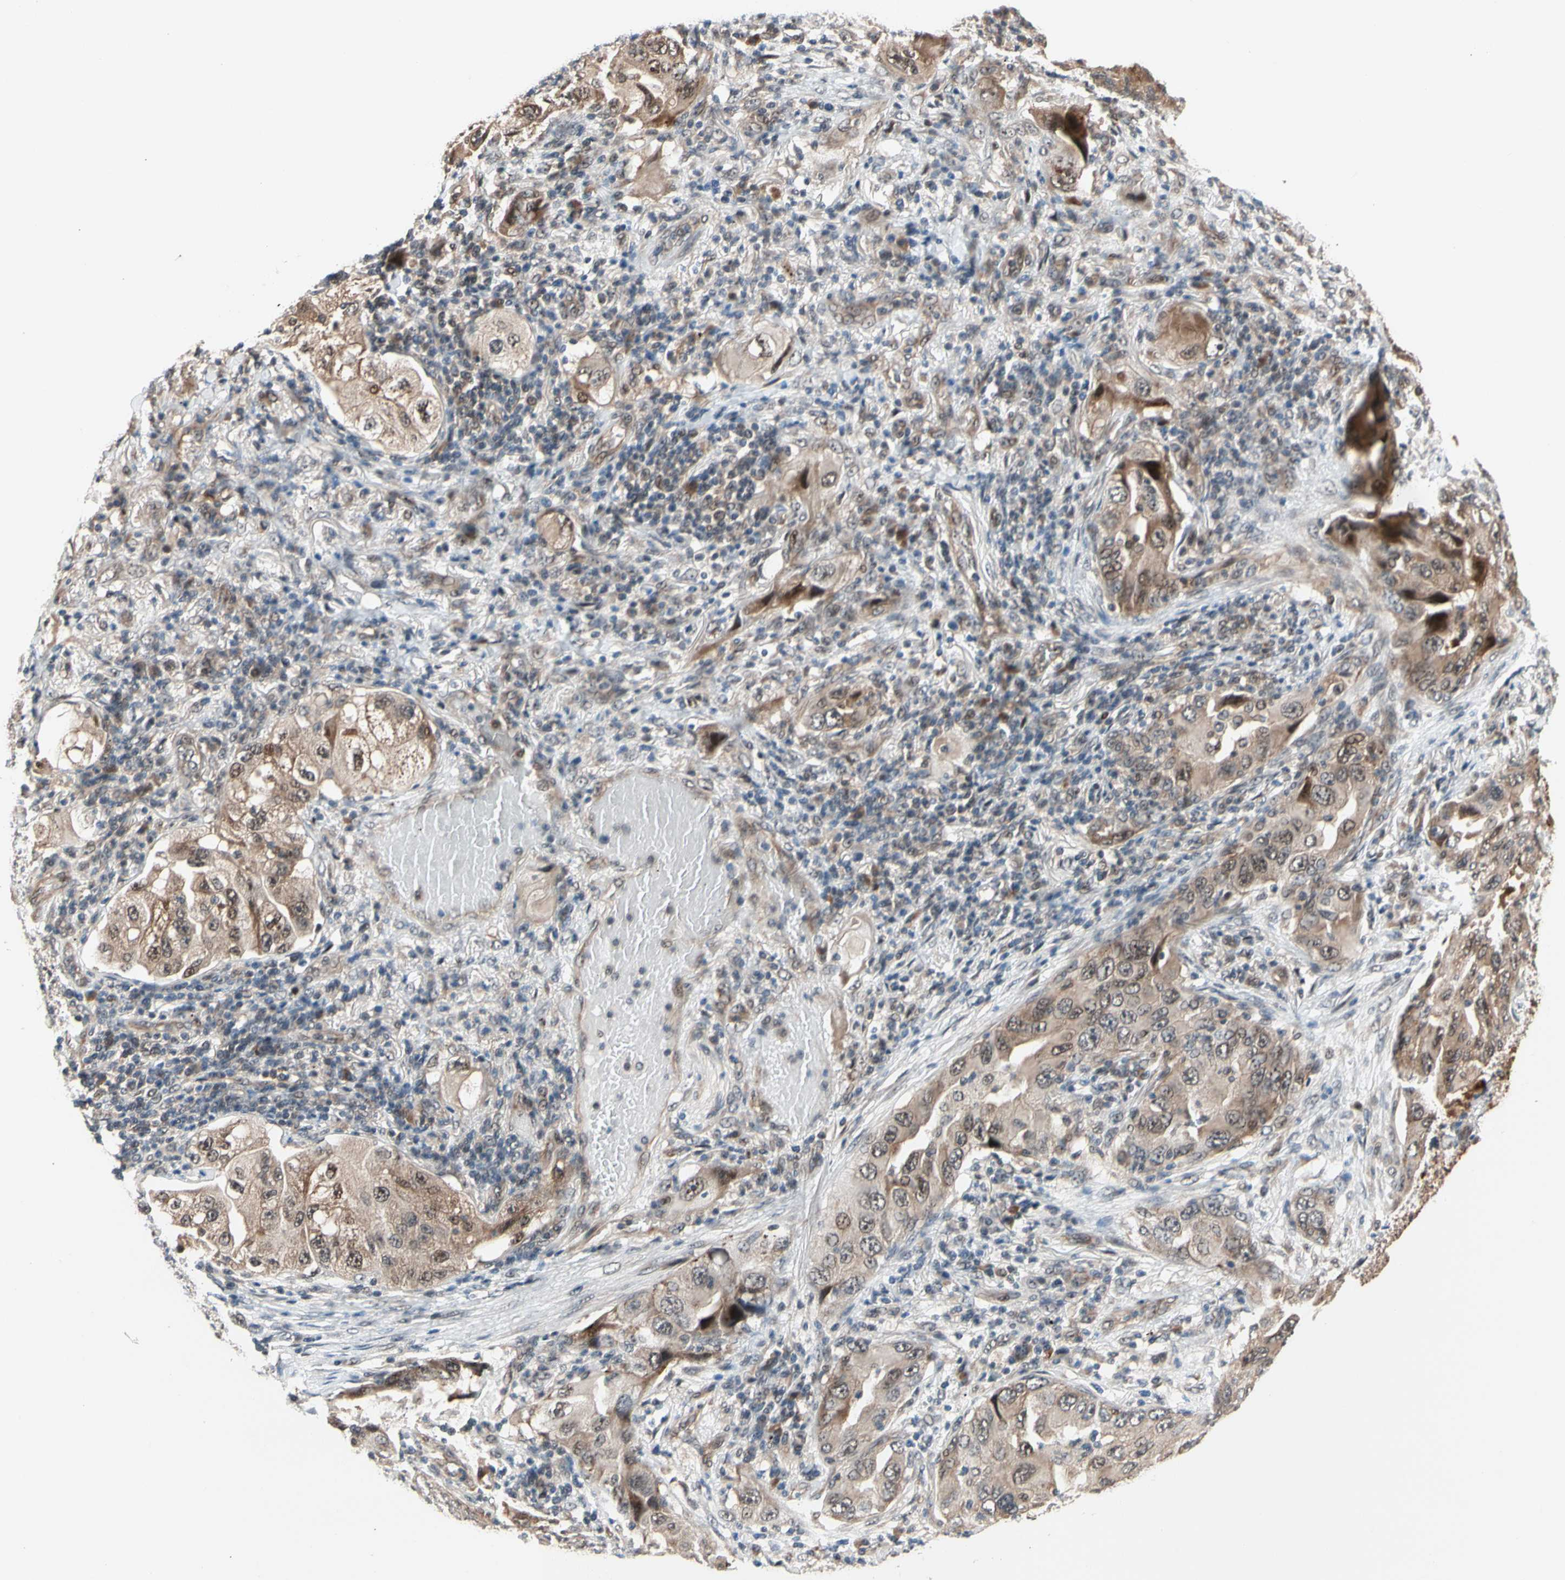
{"staining": {"intensity": "moderate", "quantity": ">75%", "location": "cytoplasmic/membranous"}, "tissue": "lung cancer", "cell_type": "Tumor cells", "image_type": "cancer", "snomed": [{"axis": "morphology", "description": "Adenocarcinoma, NOS"}, {"axis": "topography", "description": "Lung"}], "caption": "An image showing moderate cytoplasmic/membranous expression in about >75% of tumor cells in lung adenocarcinoma, as visualized by brown immunohistochemical staining.", "gene": "NGEF", "patient": {"sex": "female", "age": 65}}